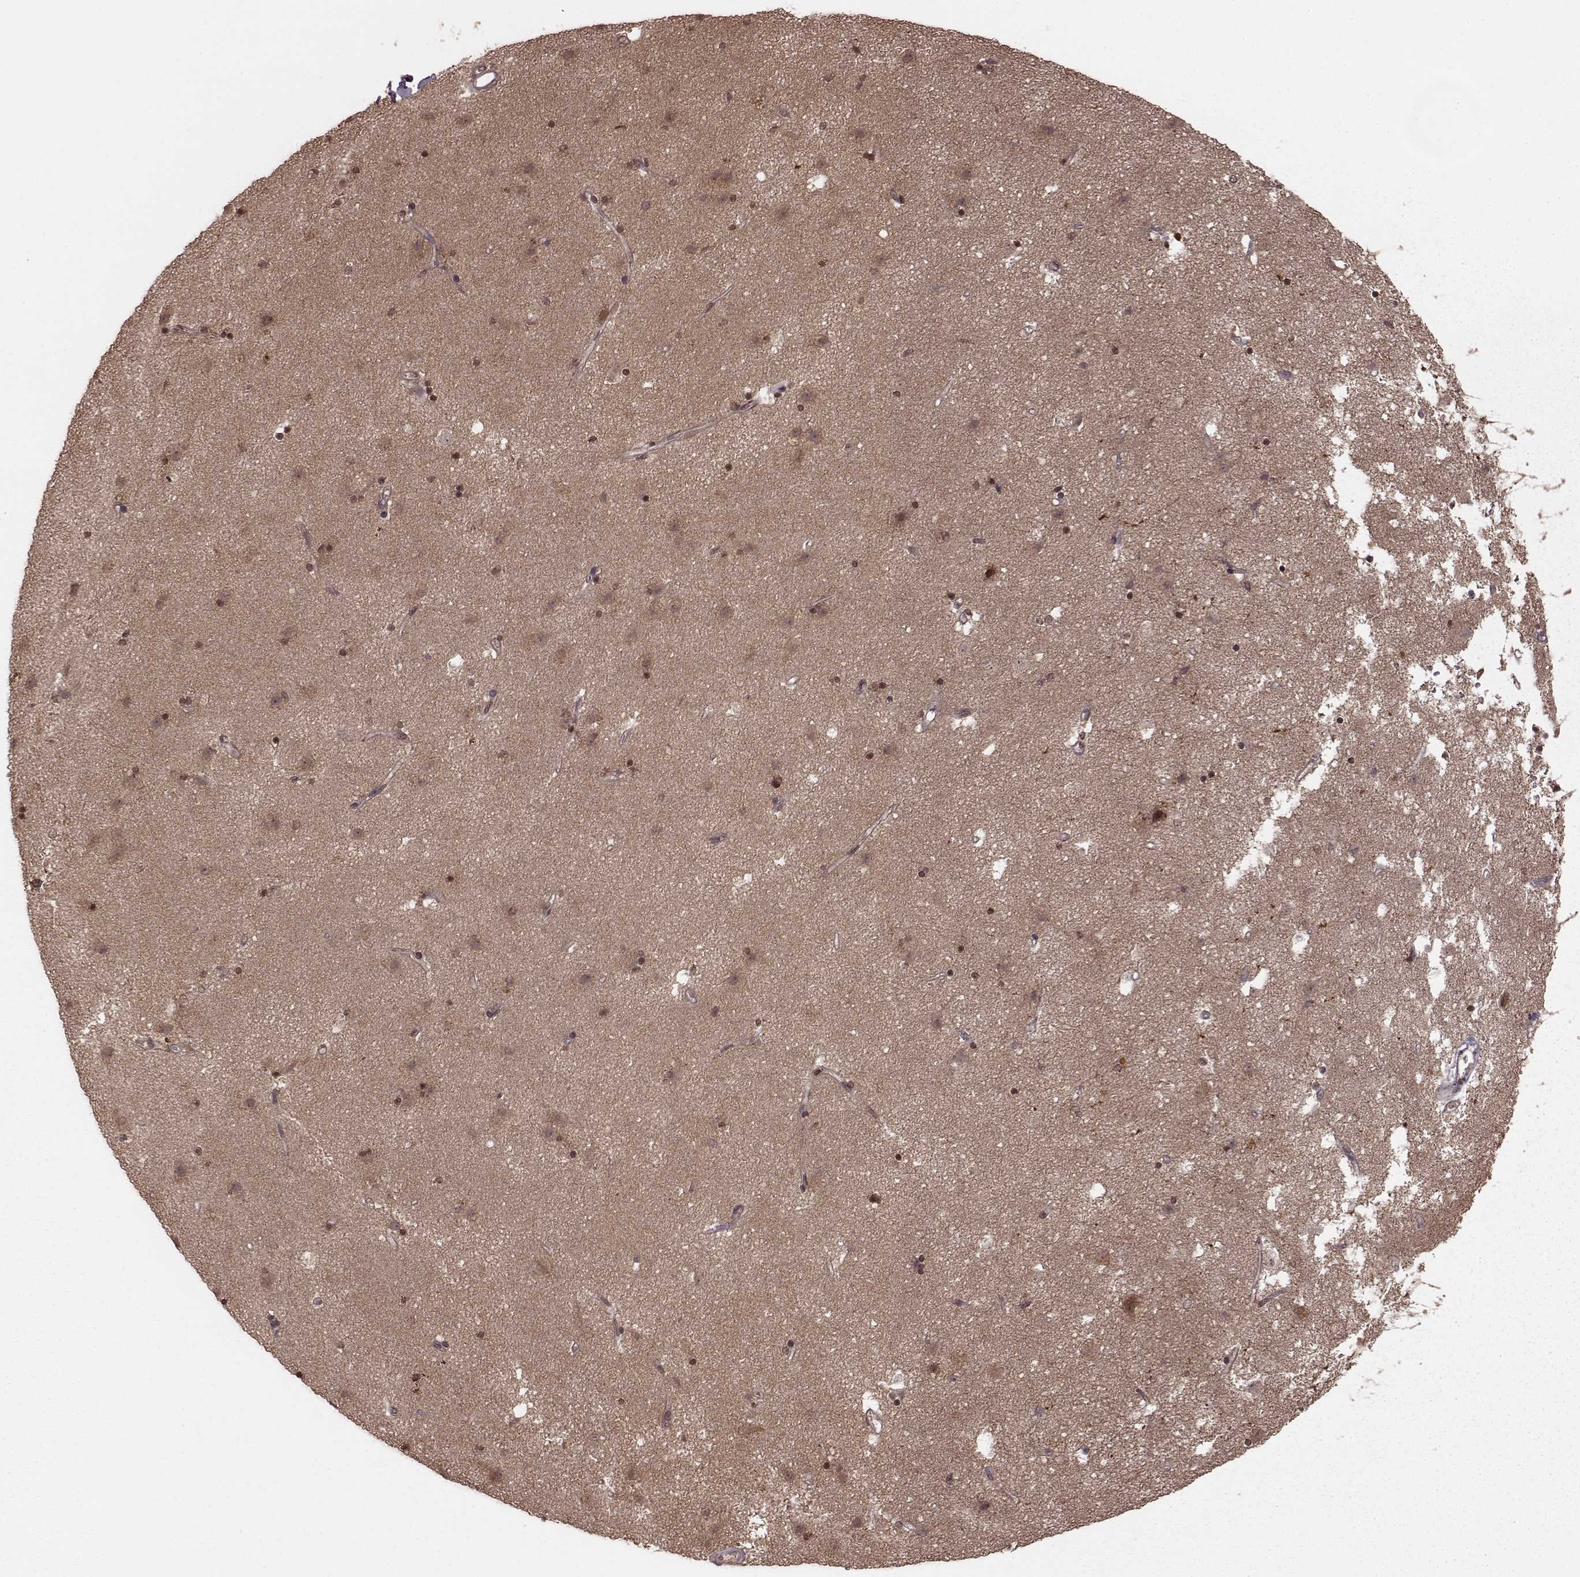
{"staining": {"intensity": "weak", "quantity": "25%-75%", "location": "nuclear"}, "tissue": "caudate", "cell_type": "Glial cells", "image_type": "normal", "snomed": [{"axis": "morphology", "description": "Normal tissue, NOS"}, {"axis": "topography", "description": "Lateral ventricle wall"}], "caption": "Weak nuclear protein staining is present in approximately 25%-75% of glial cells in caudate.", "gene": "GSS", "patient": {"sex": "female", "age": 71}}